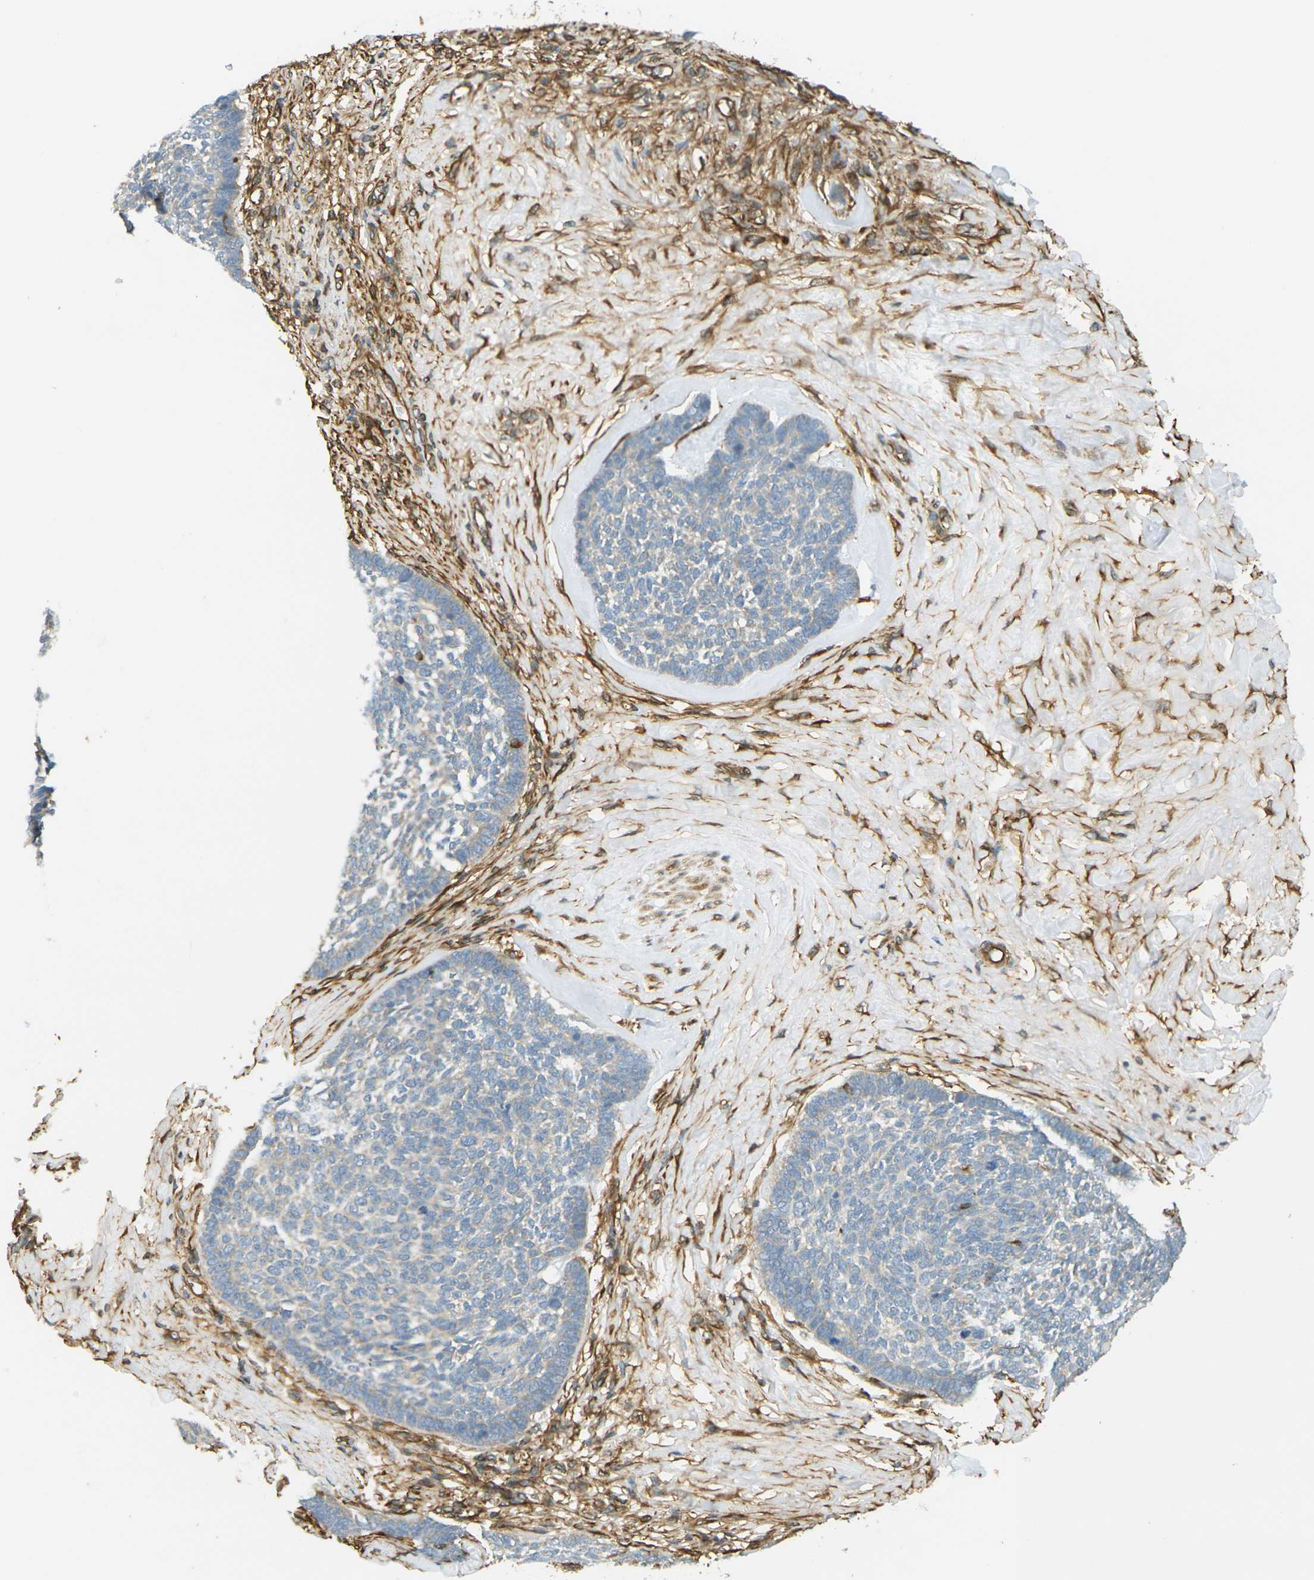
{"staining": {"intensity": "negative", "quantity": "none", "location": "none"}, "tissue": "skin cancer", "cell_type": "Tumor cells", "image_type": "cancer", "snomed": [{"axis": "morphology", "description": "Basal cell carcinoma"}, {"axis": "topography", "description": "Skin"}], "caption": "IHC image of human skin cancer (basal cell carcinoma) stained for a protein (brown), which exhibits no expression in tumor cells.", "gene": "CYTH3", "patient": {"sex": "male", "age": 84}}